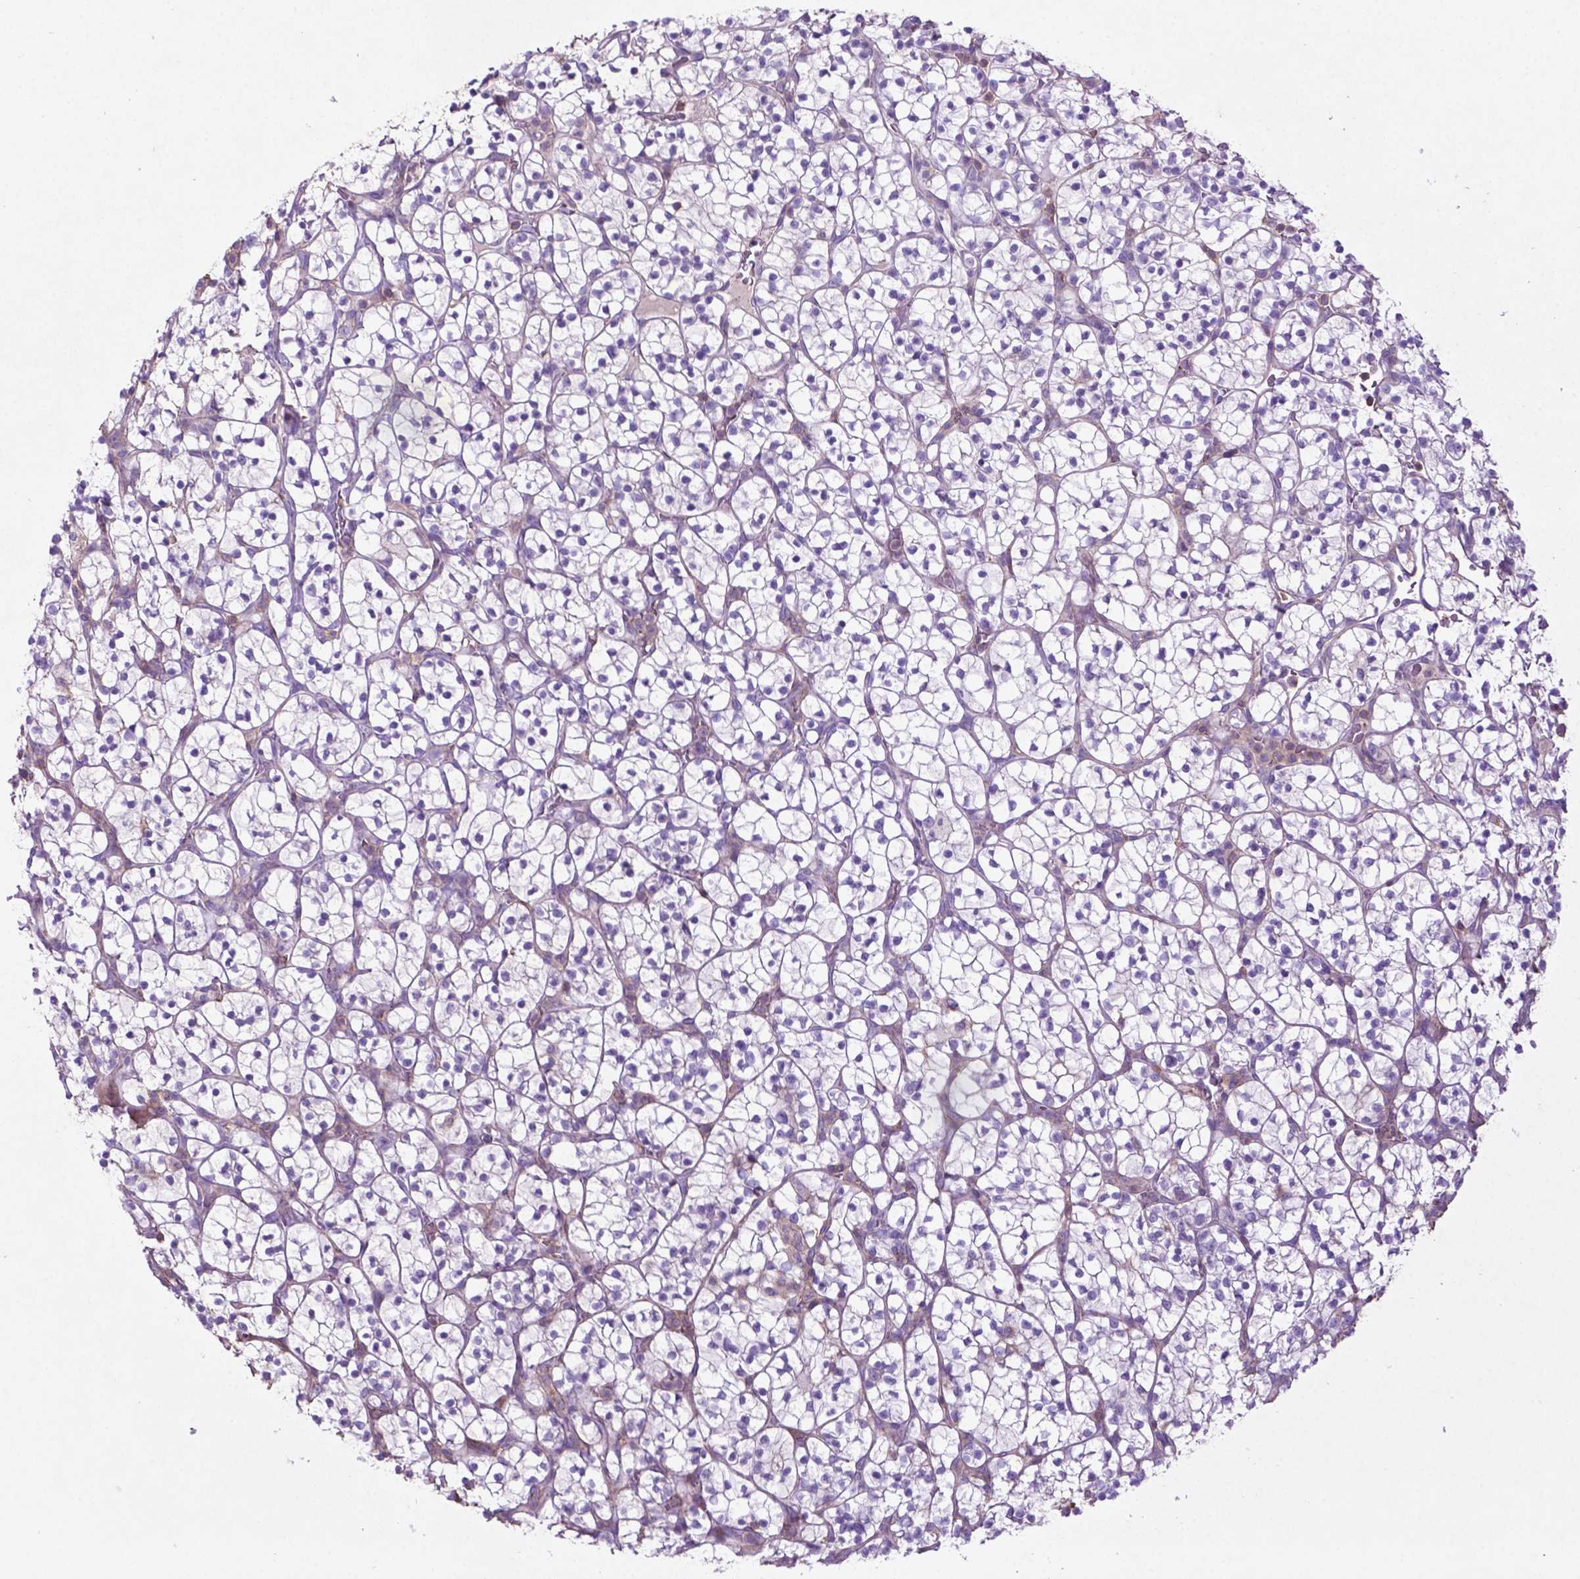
{"staining": {"intensity": "negative", "quantity": "none", "location": "none"}, "tissue": "renal cancer", "cell_type": "Tumor cells", "image_type": "cancer", "snomed": [{"axis": "morphology", "description": "Adenocarcinoma, NOS"}, {"axis": "topography", "description": "Kidney"}], "caption": "High power microscopy photomicrograph of an IHC micrograph of renal cancer (adenocarcinoma), revealing no significant staining in tumor cells.", "gene": "BMP4", "patient": {"sex": "female", "age": 89}}